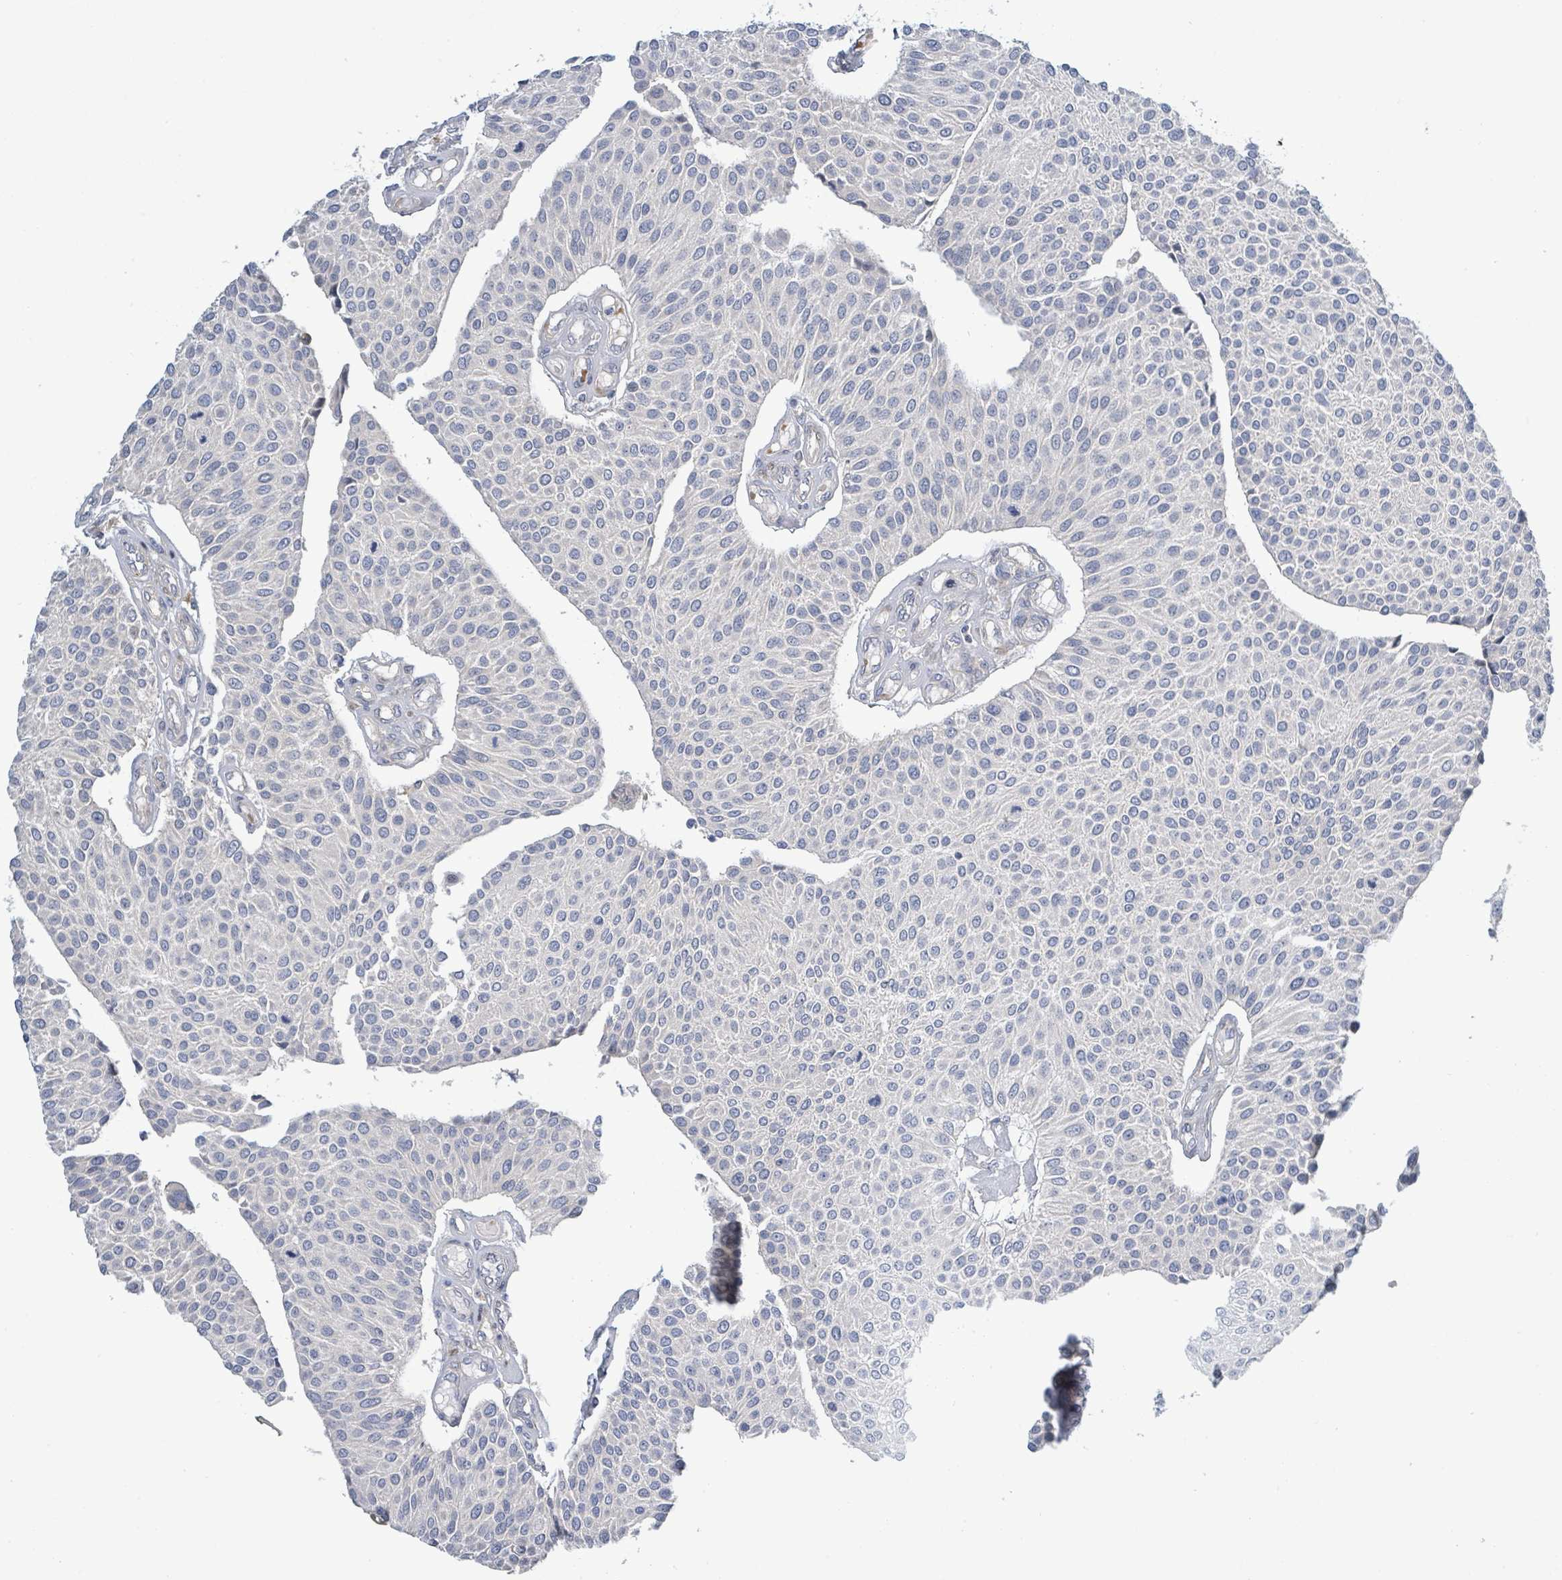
{"staining": {"intensity": "negative", "quantity": "none", "location": "none"}, "tissue": "urothelial cancer", "cell_type": "Tumor cells", "image_type": "cancer", "snomed": [{"axis": "morphology", "description": "Urothelial carcinoma, NOS"}, {"axis": "topography", "description": "Urinary bladder"}], "caption": "Urothelial cancer stained for a protein using immunohistochemistry reveals no expression tumor cells.", "gene": "CFAP210", "patient": {"sex": "male", "age": 55}}